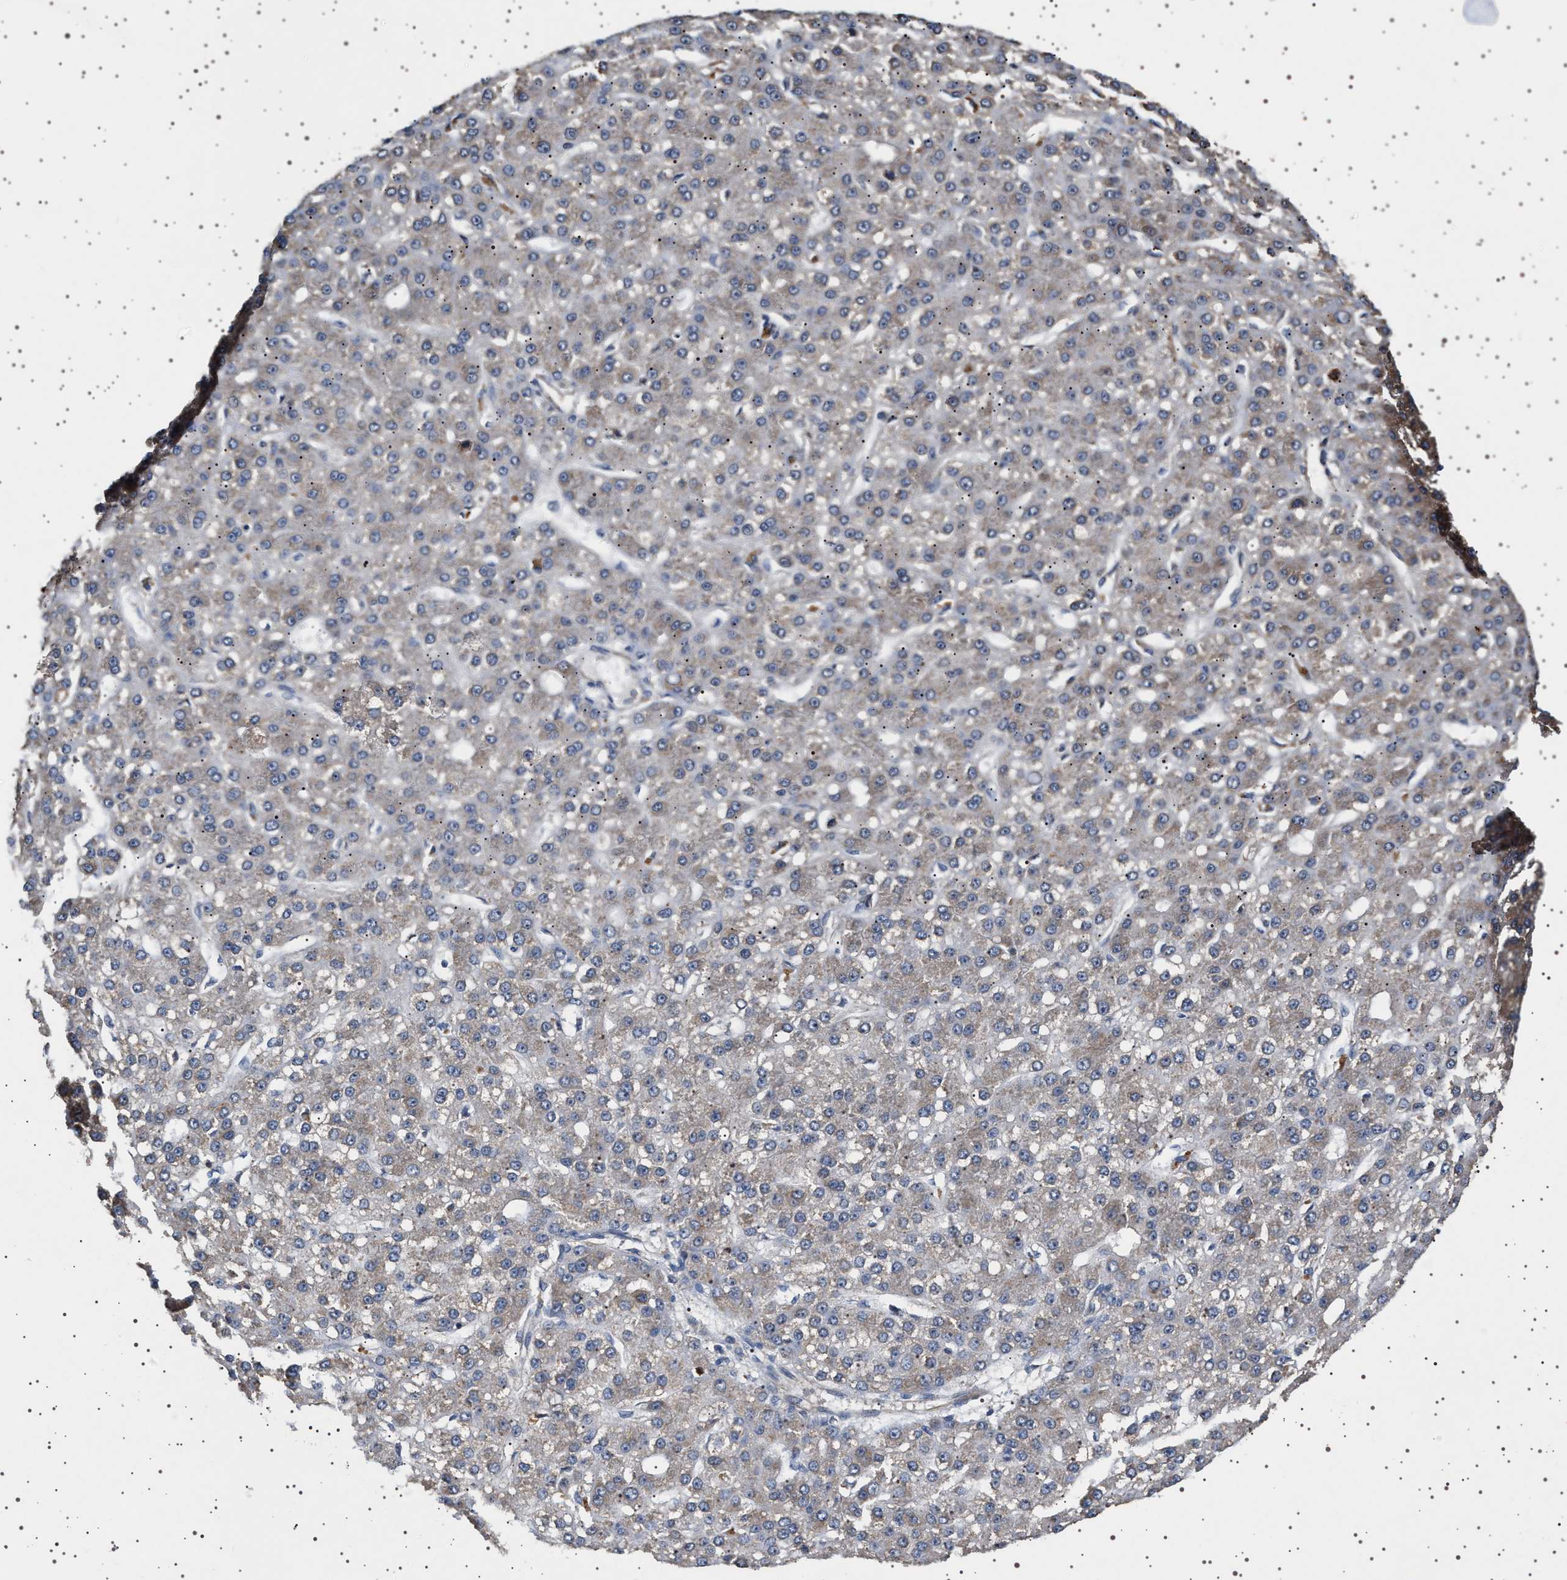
{"staining": {"intensity": "weak", "quantity": "<25%", "location": "cytoplasmic/membranous"}, "tissue": "liver cancer", "cell_type": "Tumor cells", "image_type": "cancer", "snomed": [{"axis": "morphology", "description": "Carcinoma, Hepatocellular, NOS"}, {"axis": "topography", "description": "Liver"}], "caption": "High magnification brightfield microscopy of liver hepatocellular carcinoma stained with DAB (brown) and counterstained with hematoxylin (blue): tumor cells show no significant staining.", "gene": "TRUB2", "patient": {"sex": "male", "age": 67}}